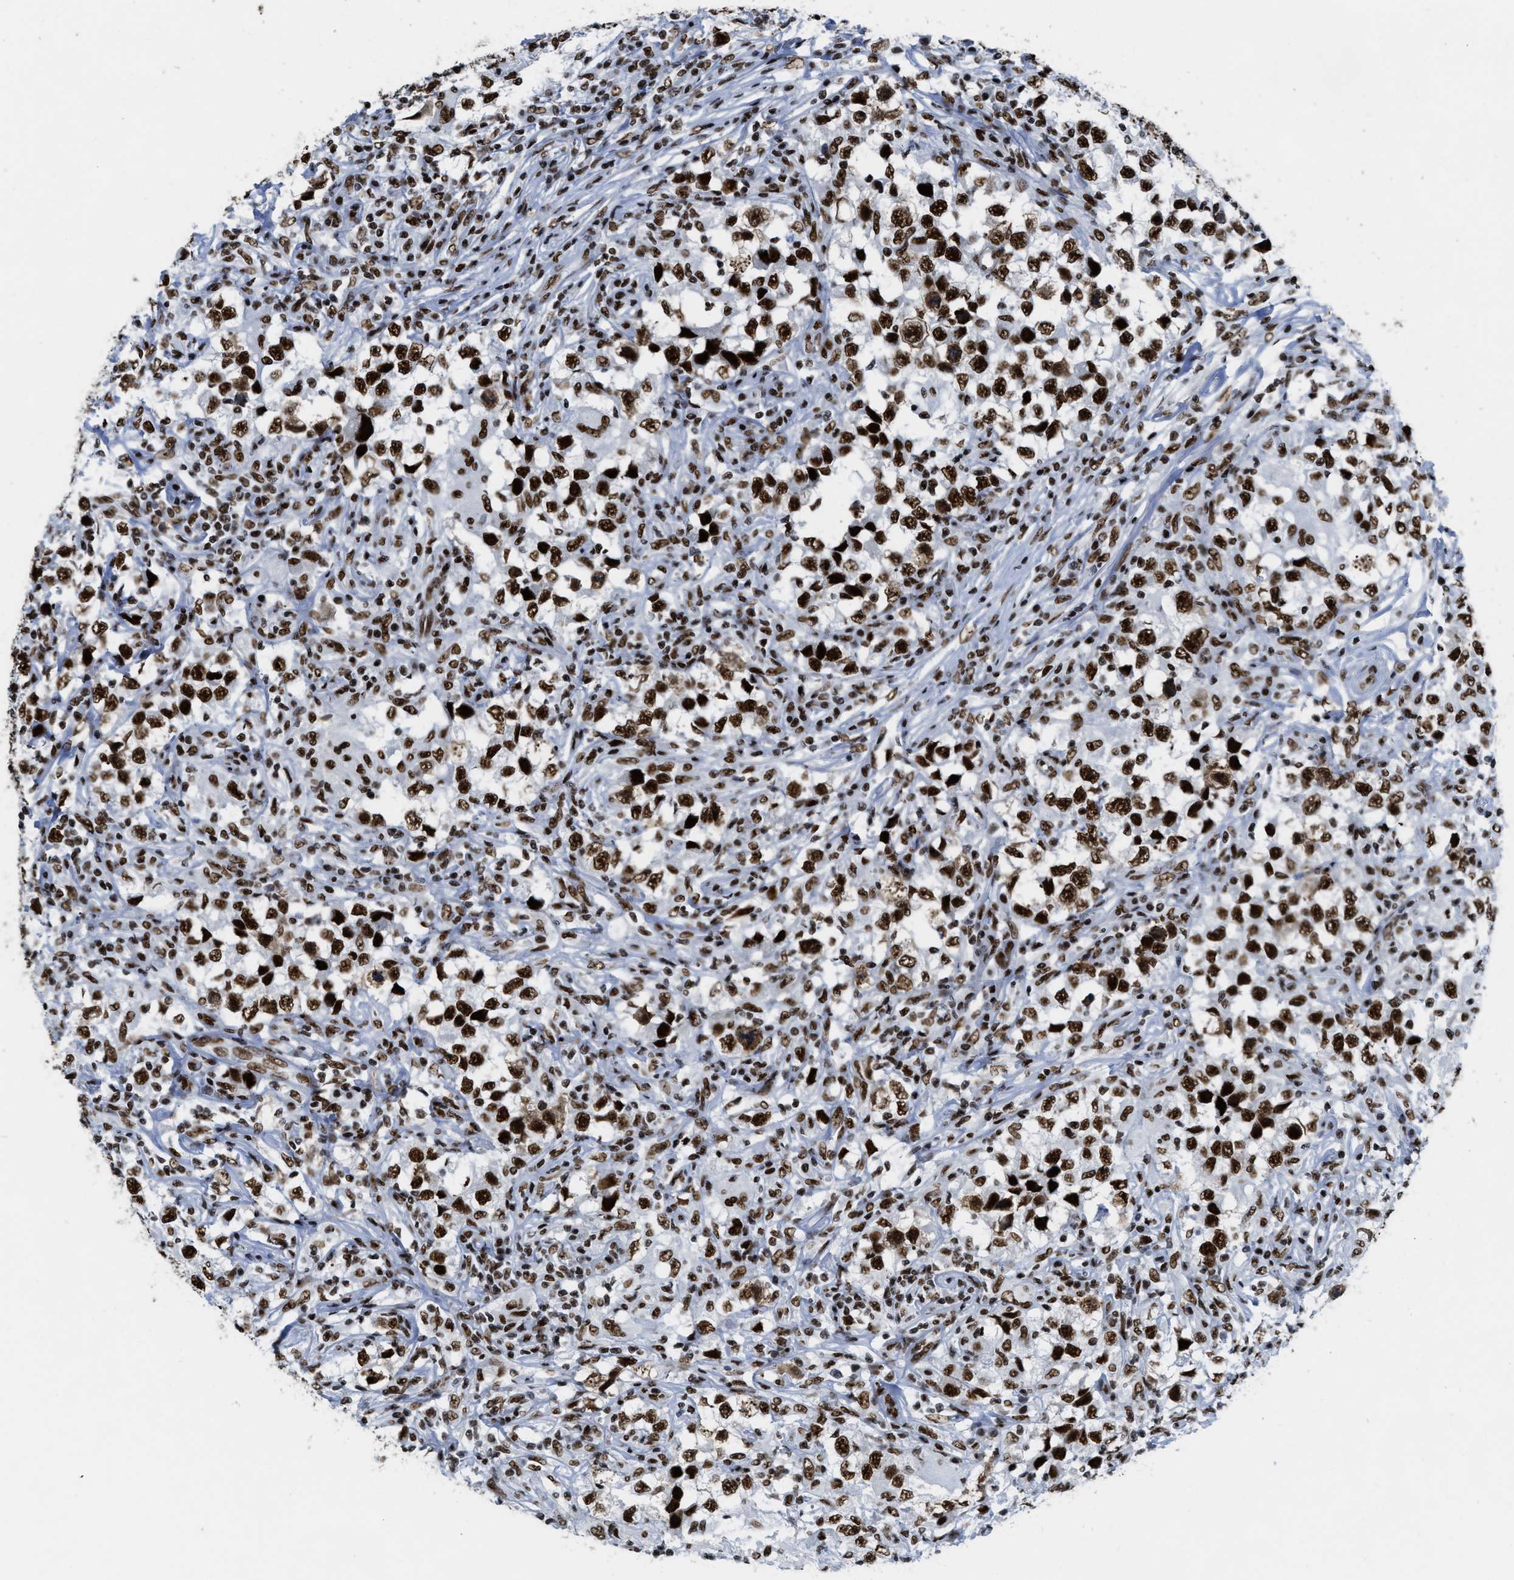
{"staining": {"intensity": "strong", "quantity": ">75%", "location": "nuclear"}, "tissue": "testis cancer", "cell_type": "Tumor cells", "image_type": "cancer", "snomed": [{"axis": "morphology", "description": "Carcinoma, Embryonal, NOS"}, {"axis": "topography", "description": "Testis"}], "caption": "Protein staining by immunohistochemistry shows strong nuclear staining in approximately >75% of tumor cells in testis cancer (embryonal carcinoma). Using DAB (3,3'-diaminobenzidine) (brown) and hematoxylin (blue) stains, captured at high magnification using brightfield microscopy.", "gene": "ZNF207", "patient": {"sex": "male", "age": 21}}